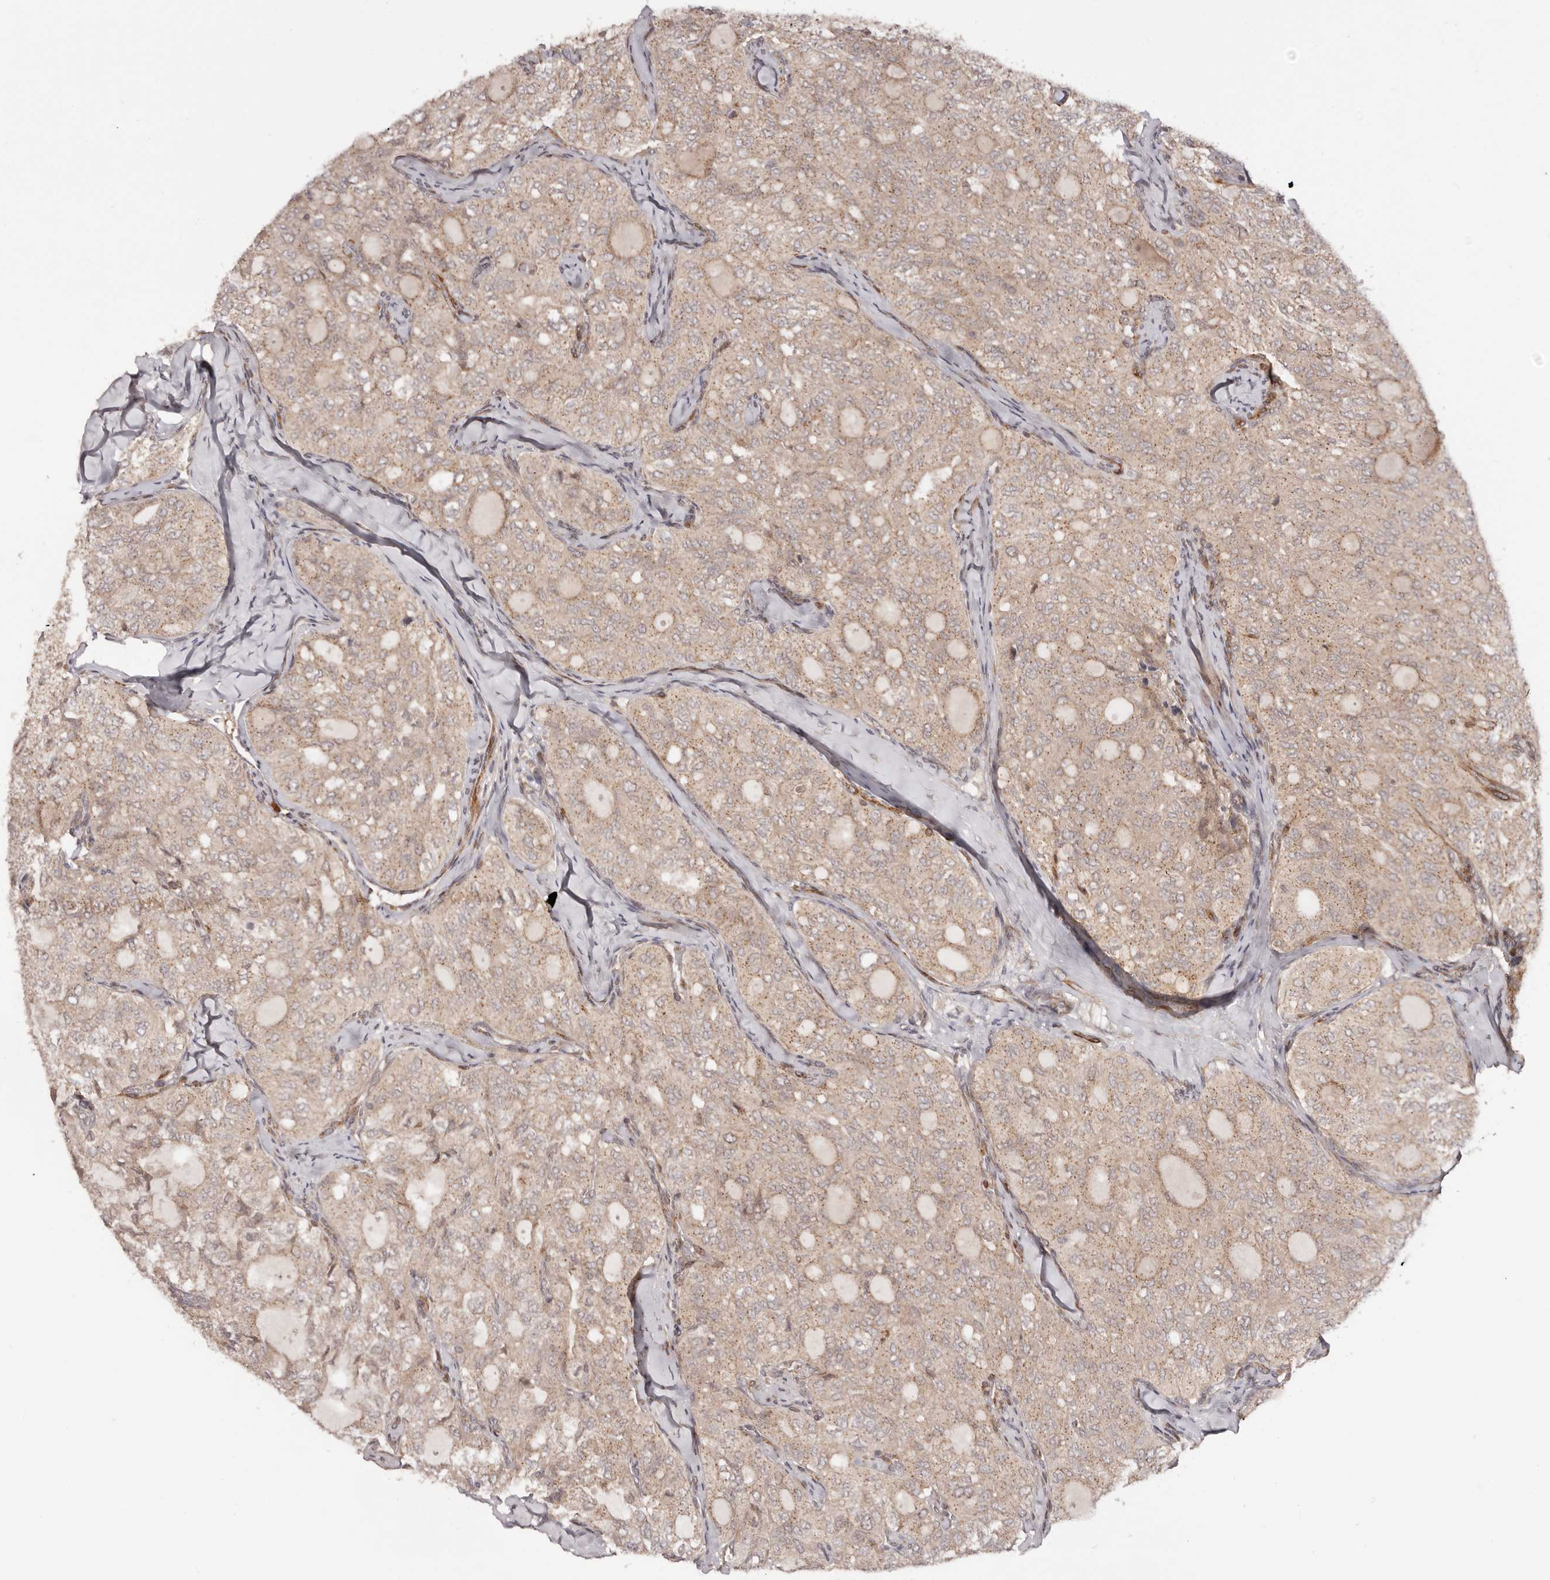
{"staining": {"intensity": "weak", "quantity": ">75%", "location": "cytoplasmic/membranous"}, "tissue": "thyroid cancer", "cell_type": "Tumor cells", "image_type": "cancer", "snomed": [{"axis": "morphology", "description": "Follicular adenoma carcinoma, NOS"}, {"axis": "topography", "description": "Thyroid gland"}], "caption": "Weak cytoplasmic/membranous expression for a protein is seen in approximately >75% of tumor cells of follicular adenoma carcinoma (thyroid) using immunohistochemistry.", "gene": "MICAL2", "patient": {"sex": "male", "age": 75}}